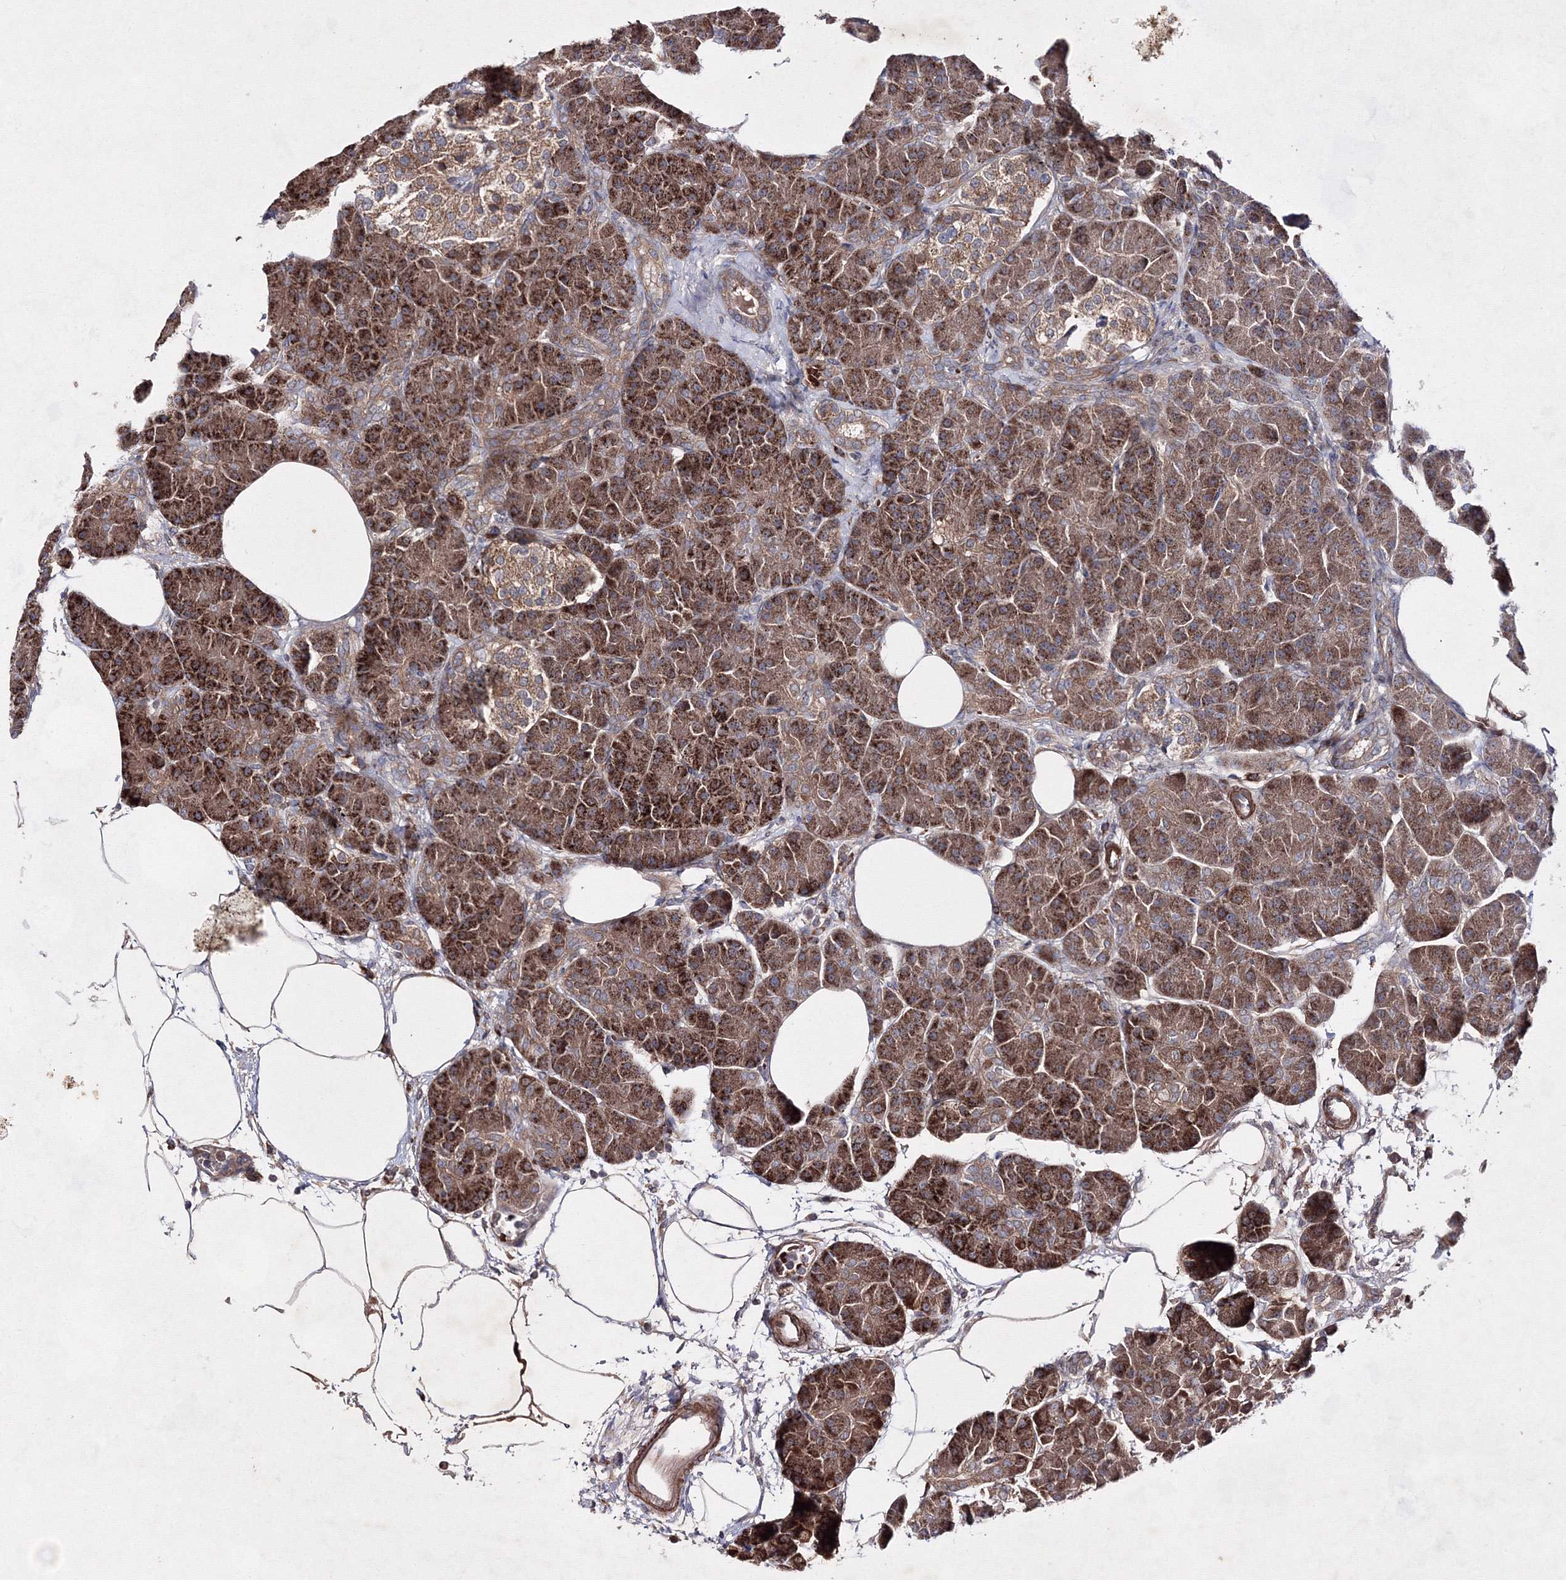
{"staining": {"intensity": "strong", "quantity": ">75%", "location": "cytoplasmic/membranous"}, "tissue": "pancreas", "cell_type": "Exocrine glandular cells", "image_type": "normal", "snomed": [{"axis": "morphology", "description": "Normal tissue, NOS"}, {"axis": "topography", "description": "Pancreas"}], "caption": "Immunohistochemical staining of normal human pancreas displays >75% levels of strong cytoplasmic/membranous protein expression in approximately >75% of exocrine glandular cells. (brown staining indicates protein expression, while blue staining denotes nuclei).", "gene": "GFM1", "patient": {"sex": "female", "age": 70}}